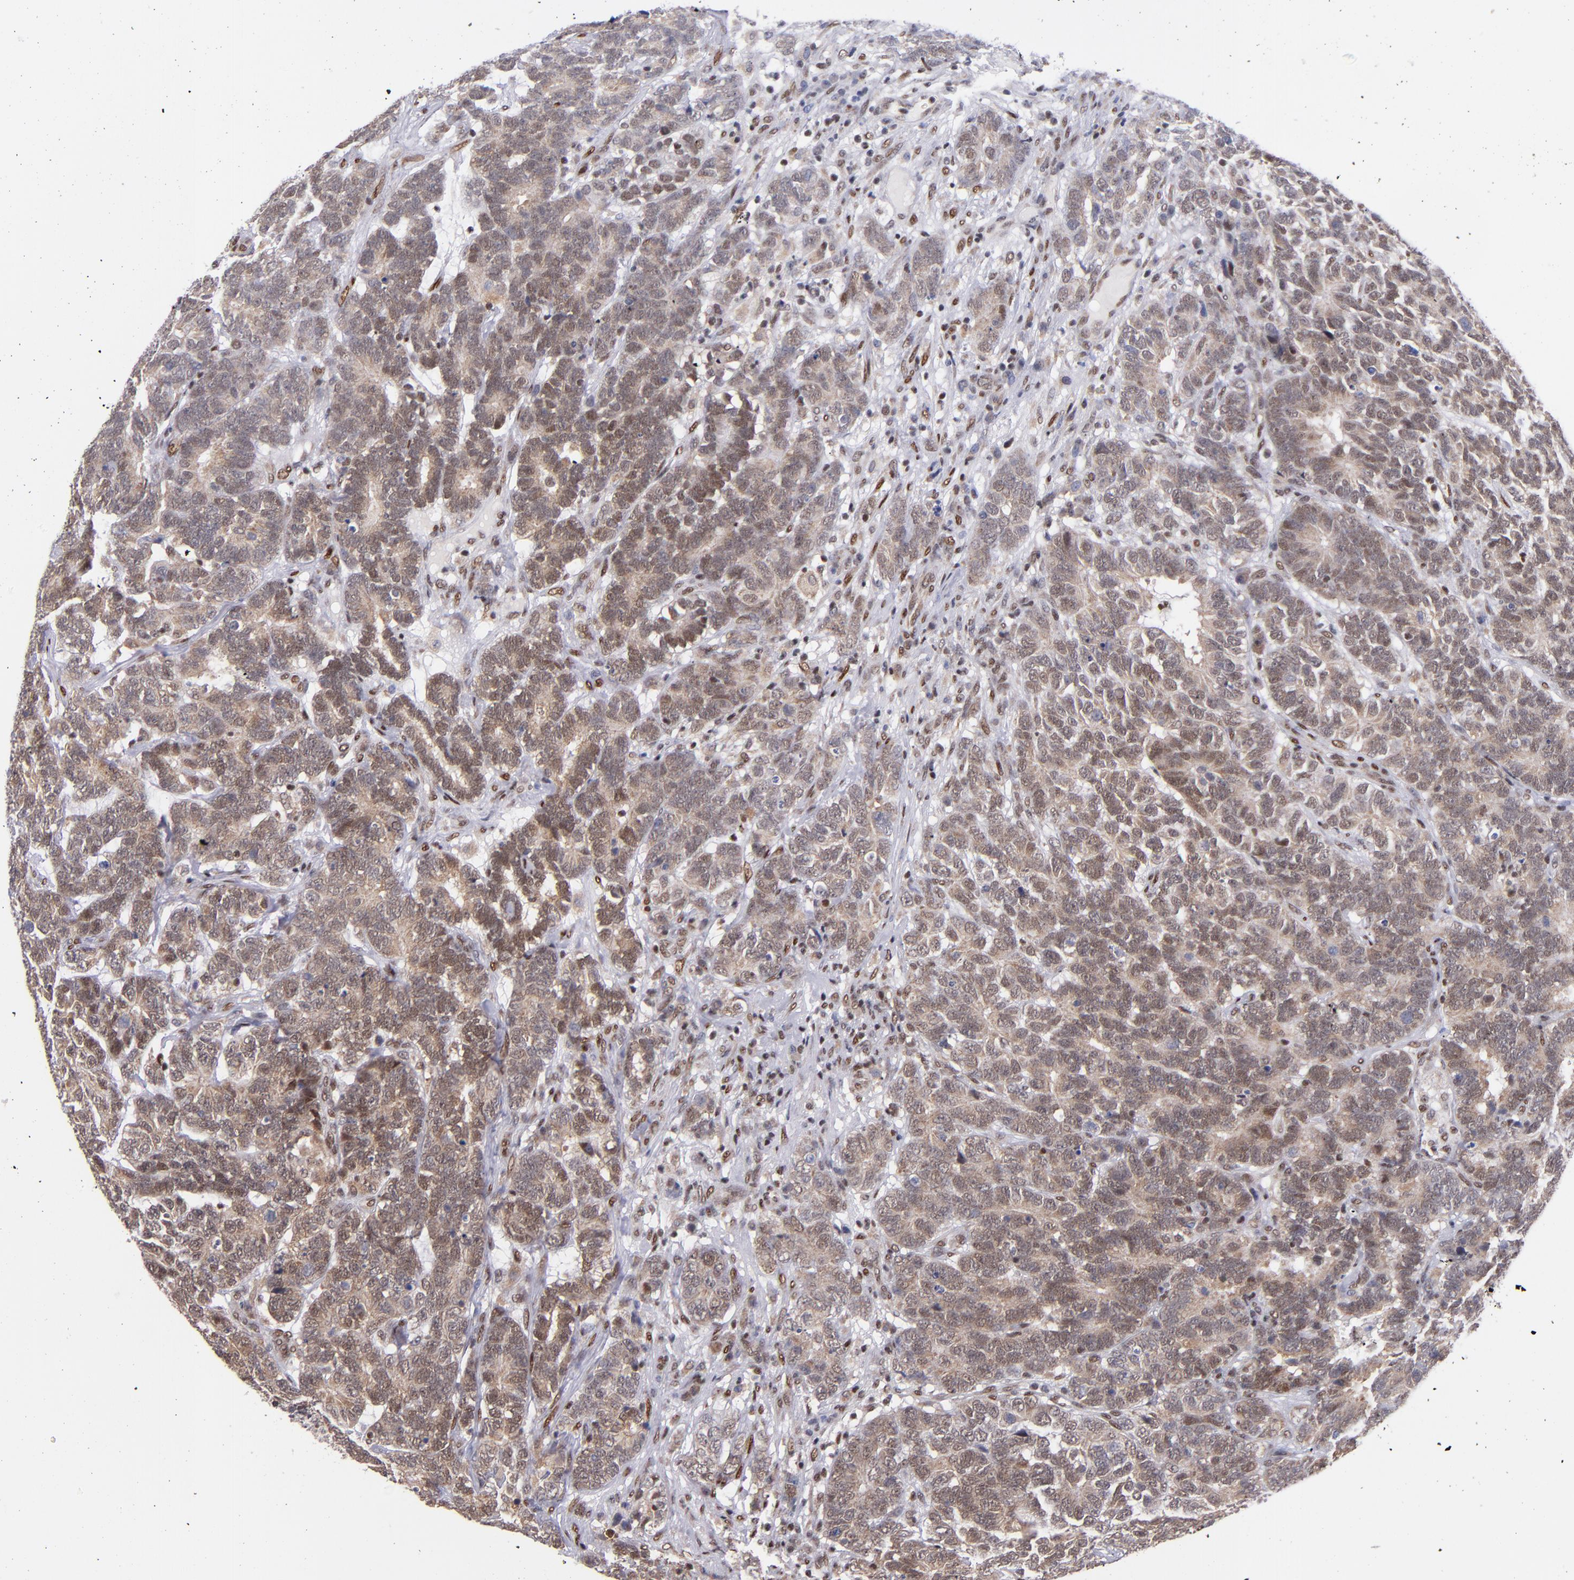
{"staining": {"intensity": "weak", "quantity": "25%-75%", "location": "nuclear"}, "tissue": "testis cancer", "cell_type": "Tumor cells", "image_type": "cancer", "snomed": [{"axis": "morphology", "description": "Carcinoma, Embryonal, NOS"}, {"axis": "topography", "description": "Testis"}], "caption": "High-power microscopy captured an immunohistochemistry (IHC) image of testis cancer, revealing weak nuclear staining in approximately 25%-75% of tumor cells.", "gene": "SRF", "patient": {"sex": "male", "age": 26}}